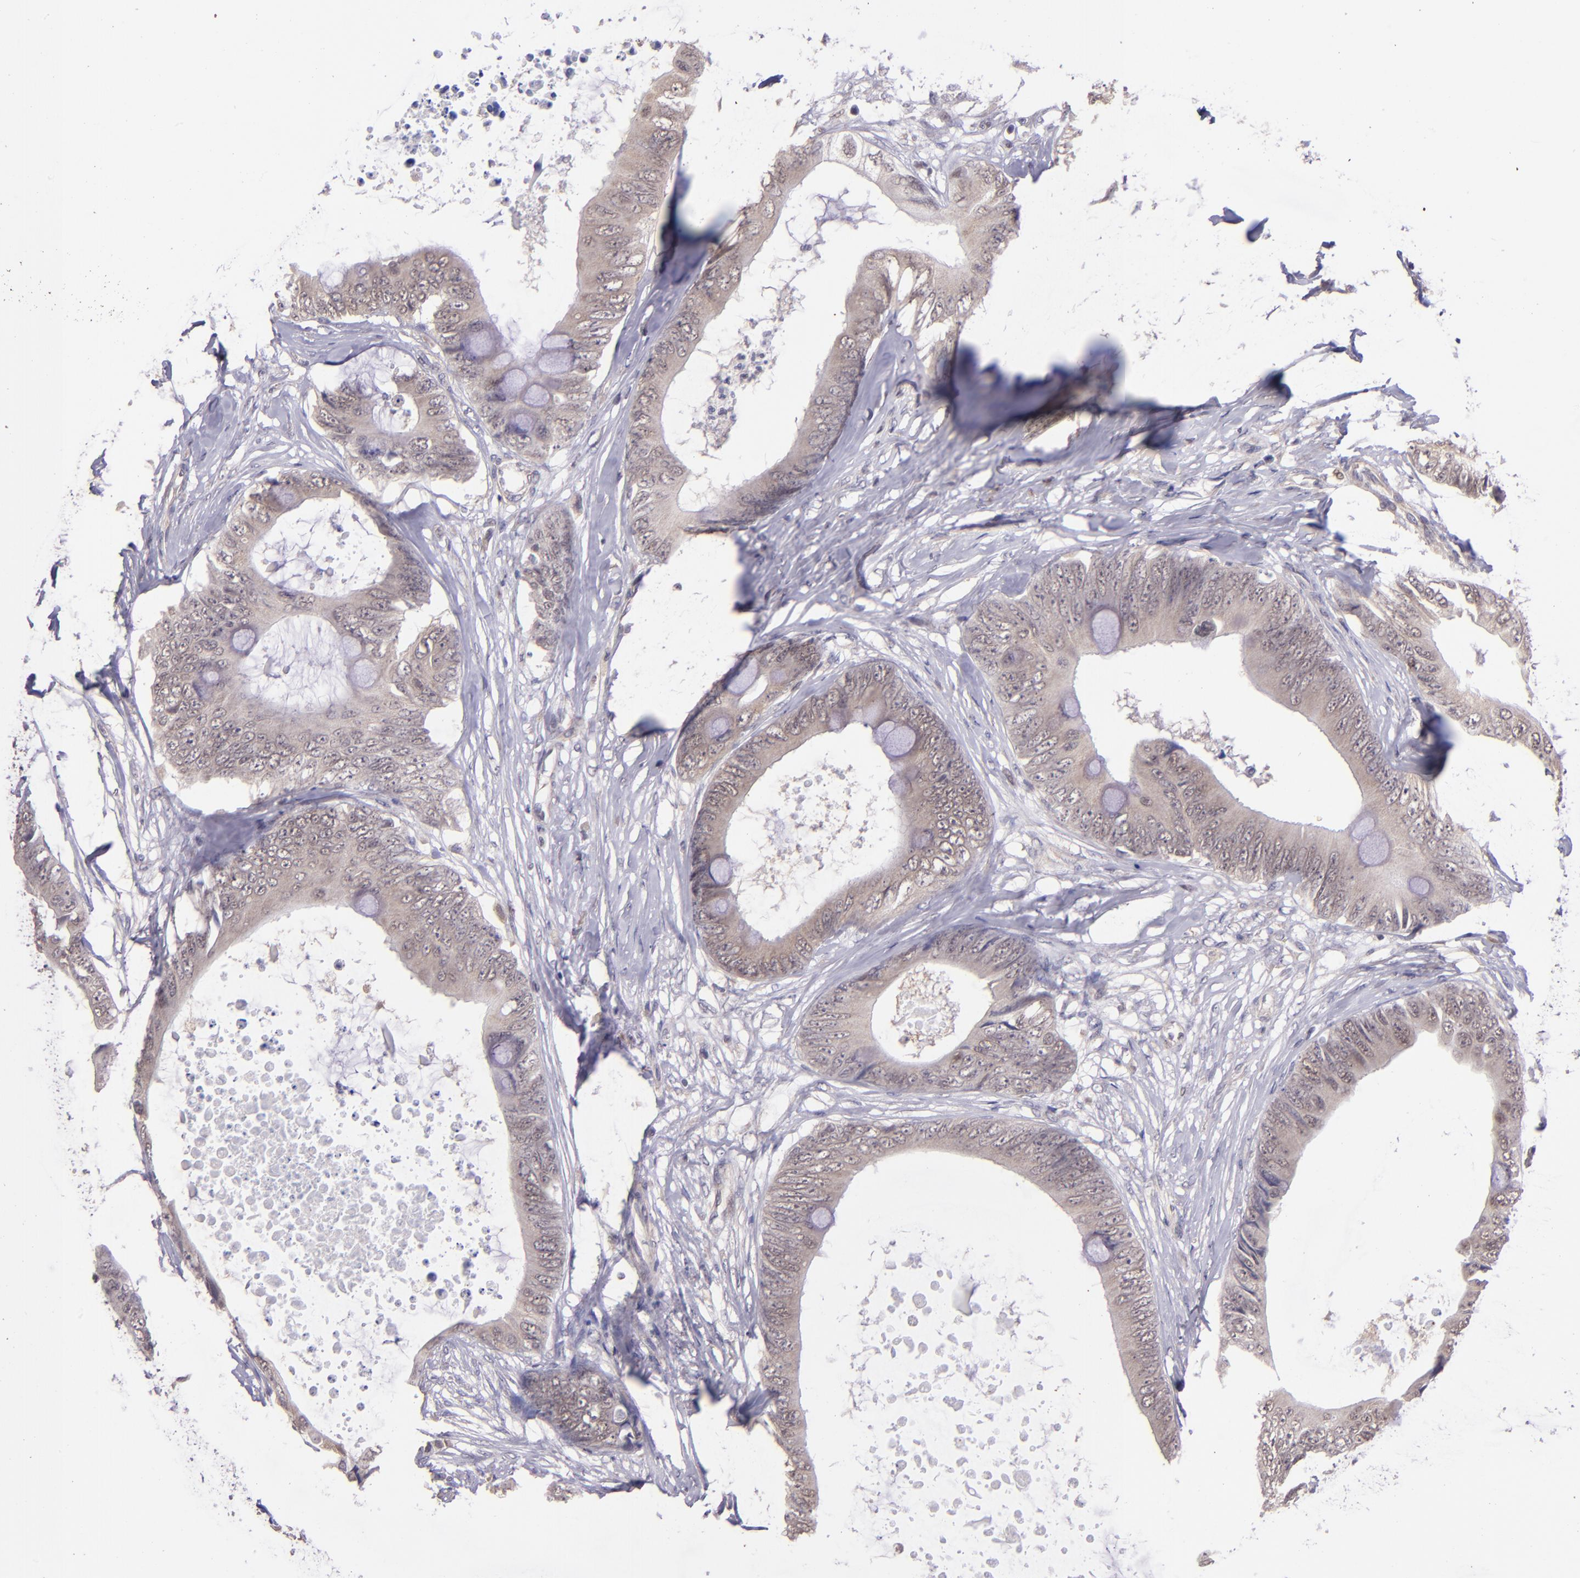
{"staining": {"intensity": "weak", "quantity": ">75%", "location": "cytoplasmic/membranous"}, "tissue": "colorectal cancer", "cell_type": "Tumor cells", "image_type": "cancer", "snomed": [{"axis": "morphology", "description": "Normal tissue, NOS"}, {"axis": "morphology", "description": "Adenocarcinoma, NOS"}, {"axis": "topography", "description": "Rectum"}, {"axis": "topography", "description": "Peripheral nerve tissue"}], "caption": "This image demonstrates IHC staining of human colorectal cancer, with low weak cytoplasmic/membranous staining in approximately >75% of tumor cells.", "gene": "ELF1", "patient": {"sex": "female", "age": 77}}